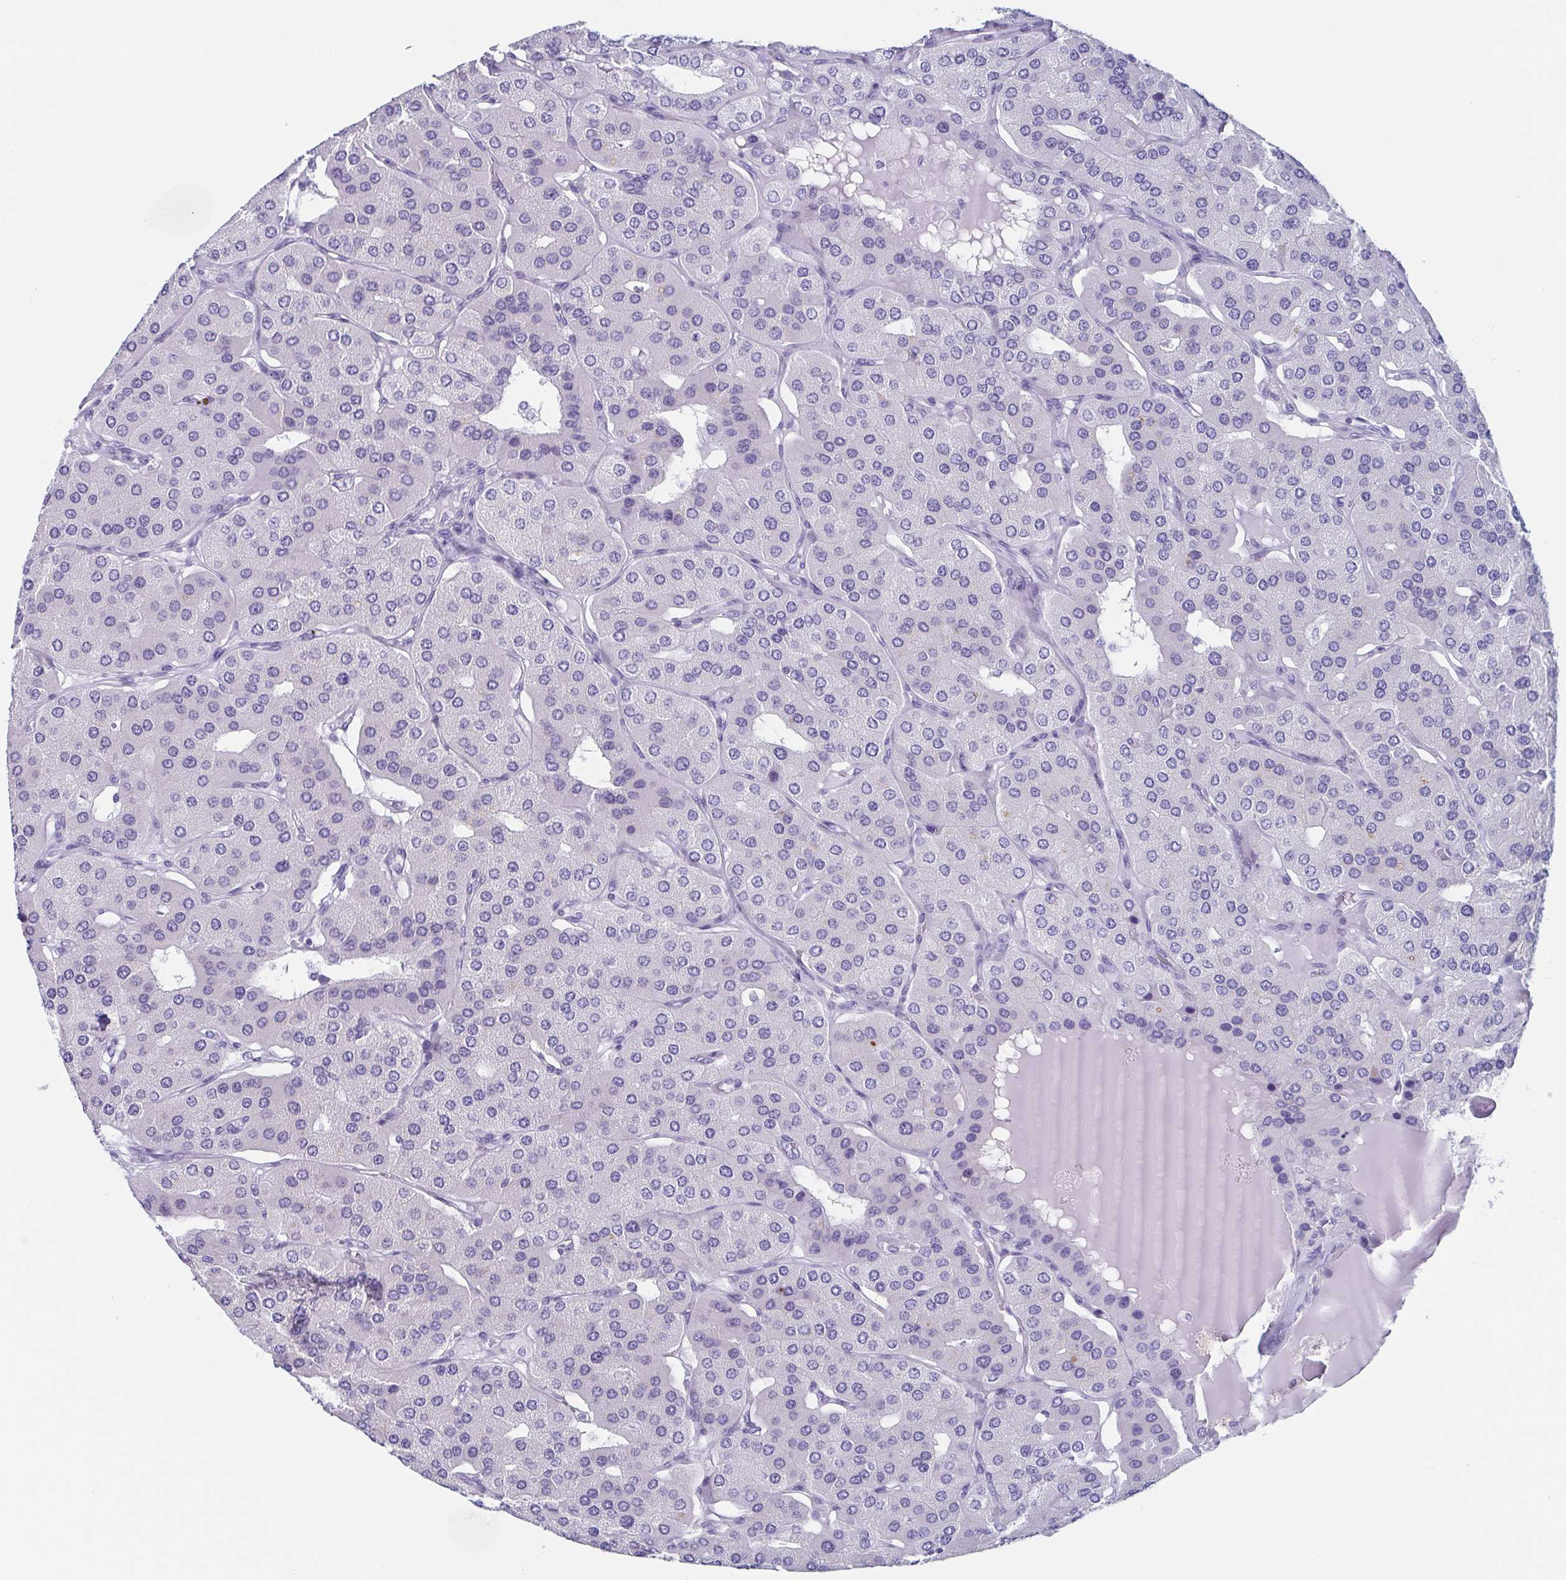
{"staining": {"intensity": "negative", "quantity": "none", "location": "none"}, "tissue": "parathyroid gland", "cell_type": "Glandular cells", "image_type": "normal", "snomed": [{"axis": "morphology", "description": "Normal tissue, NOS"}, {"axis": "morphology", "description": "Adenoma, NOS"}, {"axis": "topography", "description": "Parathyroid gland"}], "caption": "An immunohistochemistry micrograph of benign parathyroid gland is shown. There is no staining in glandular cells of parathyroid gland.", "gene": "LYRM2", "patient": {"sex": "female", "age": 86}}